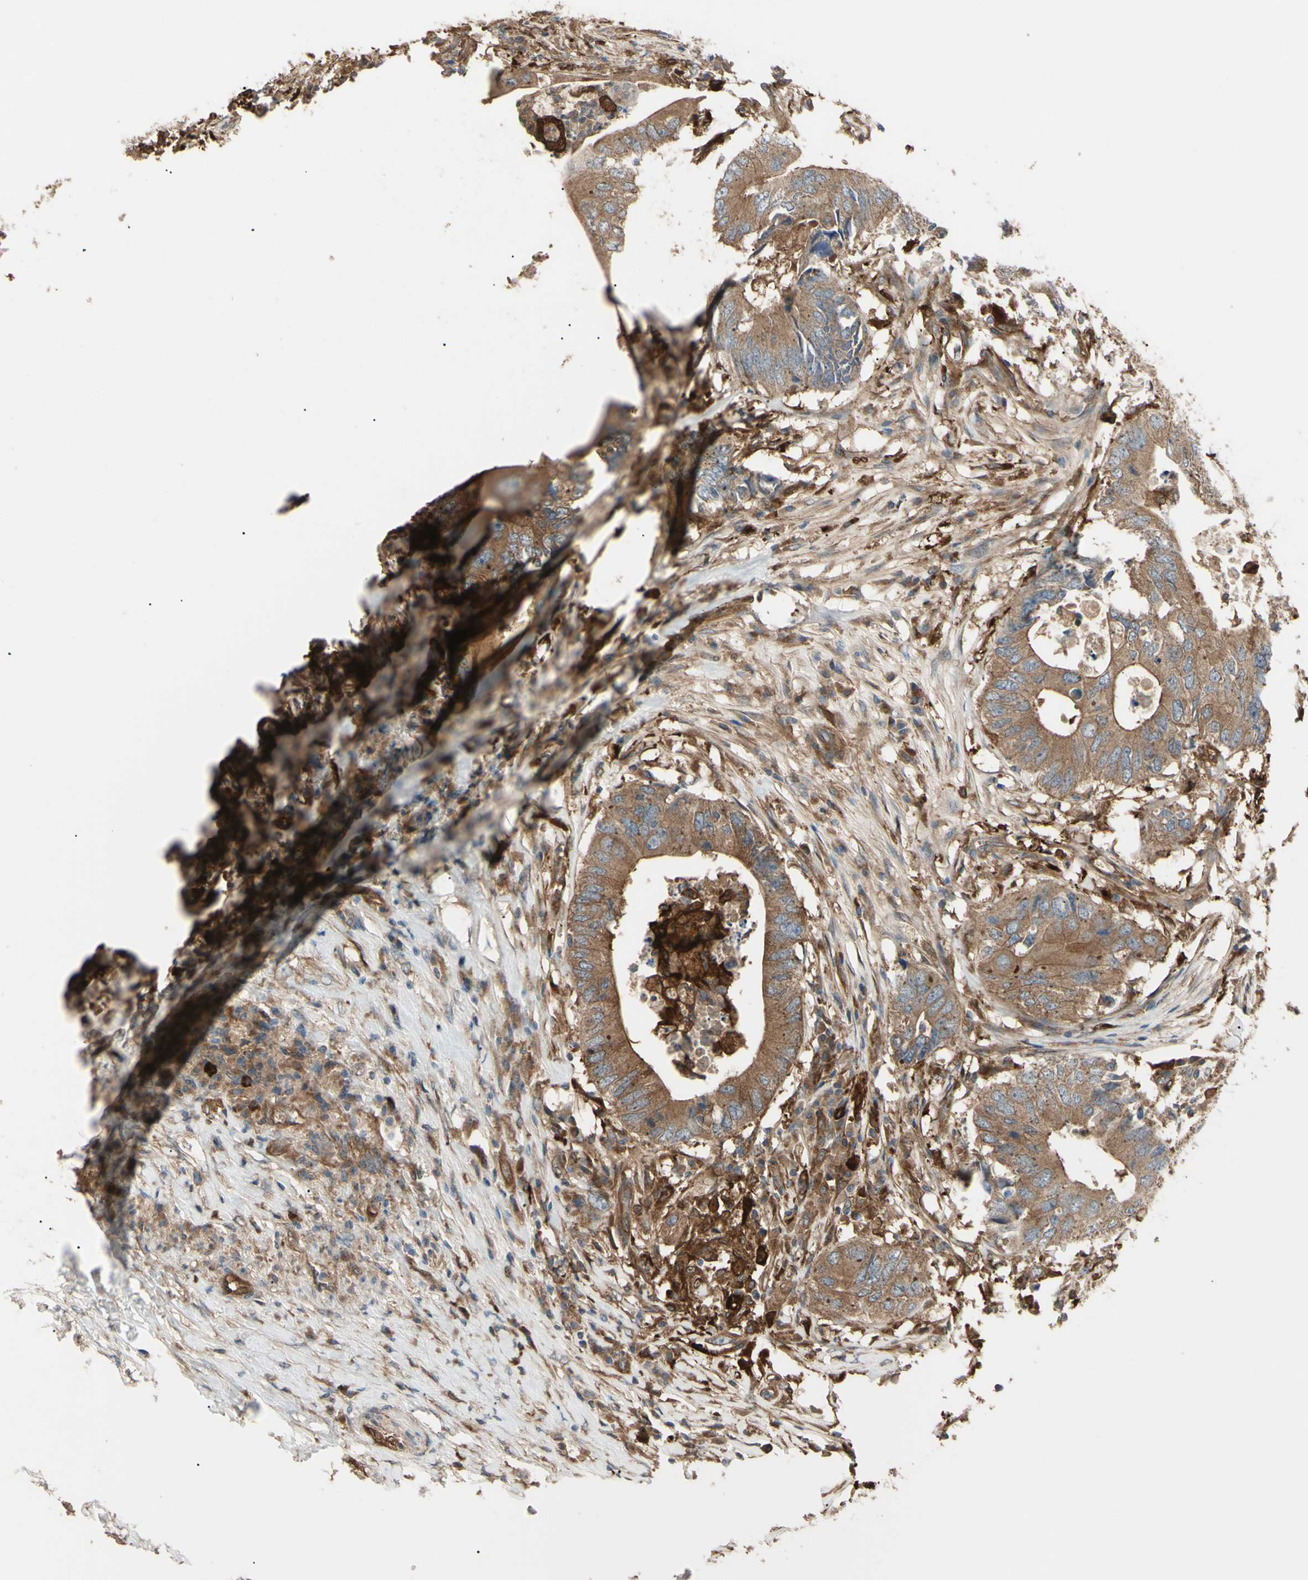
{"staining": {"intensity": "moderate", "quantity": ">75%", "location": "cytoplasmic/membranous"}, "tissue": "colorectal cancer", "cell_type": "Tumor cells", "image_type": "cancer", "snomed": [{"axis": "morphology", "description": "Adenocarcinoma, NOS"}, {"axis": "topography", "description": "Colon"}], "caption": "Immunohistochemical staining of colorectal cancer (adenocarcinoma) reveals medium levels of moderate cytoplasmic/membranous staining in approximately >75% of tumor cells.", "gene": "PTPN12", "patient": {"sex": "male", "age": 71}}